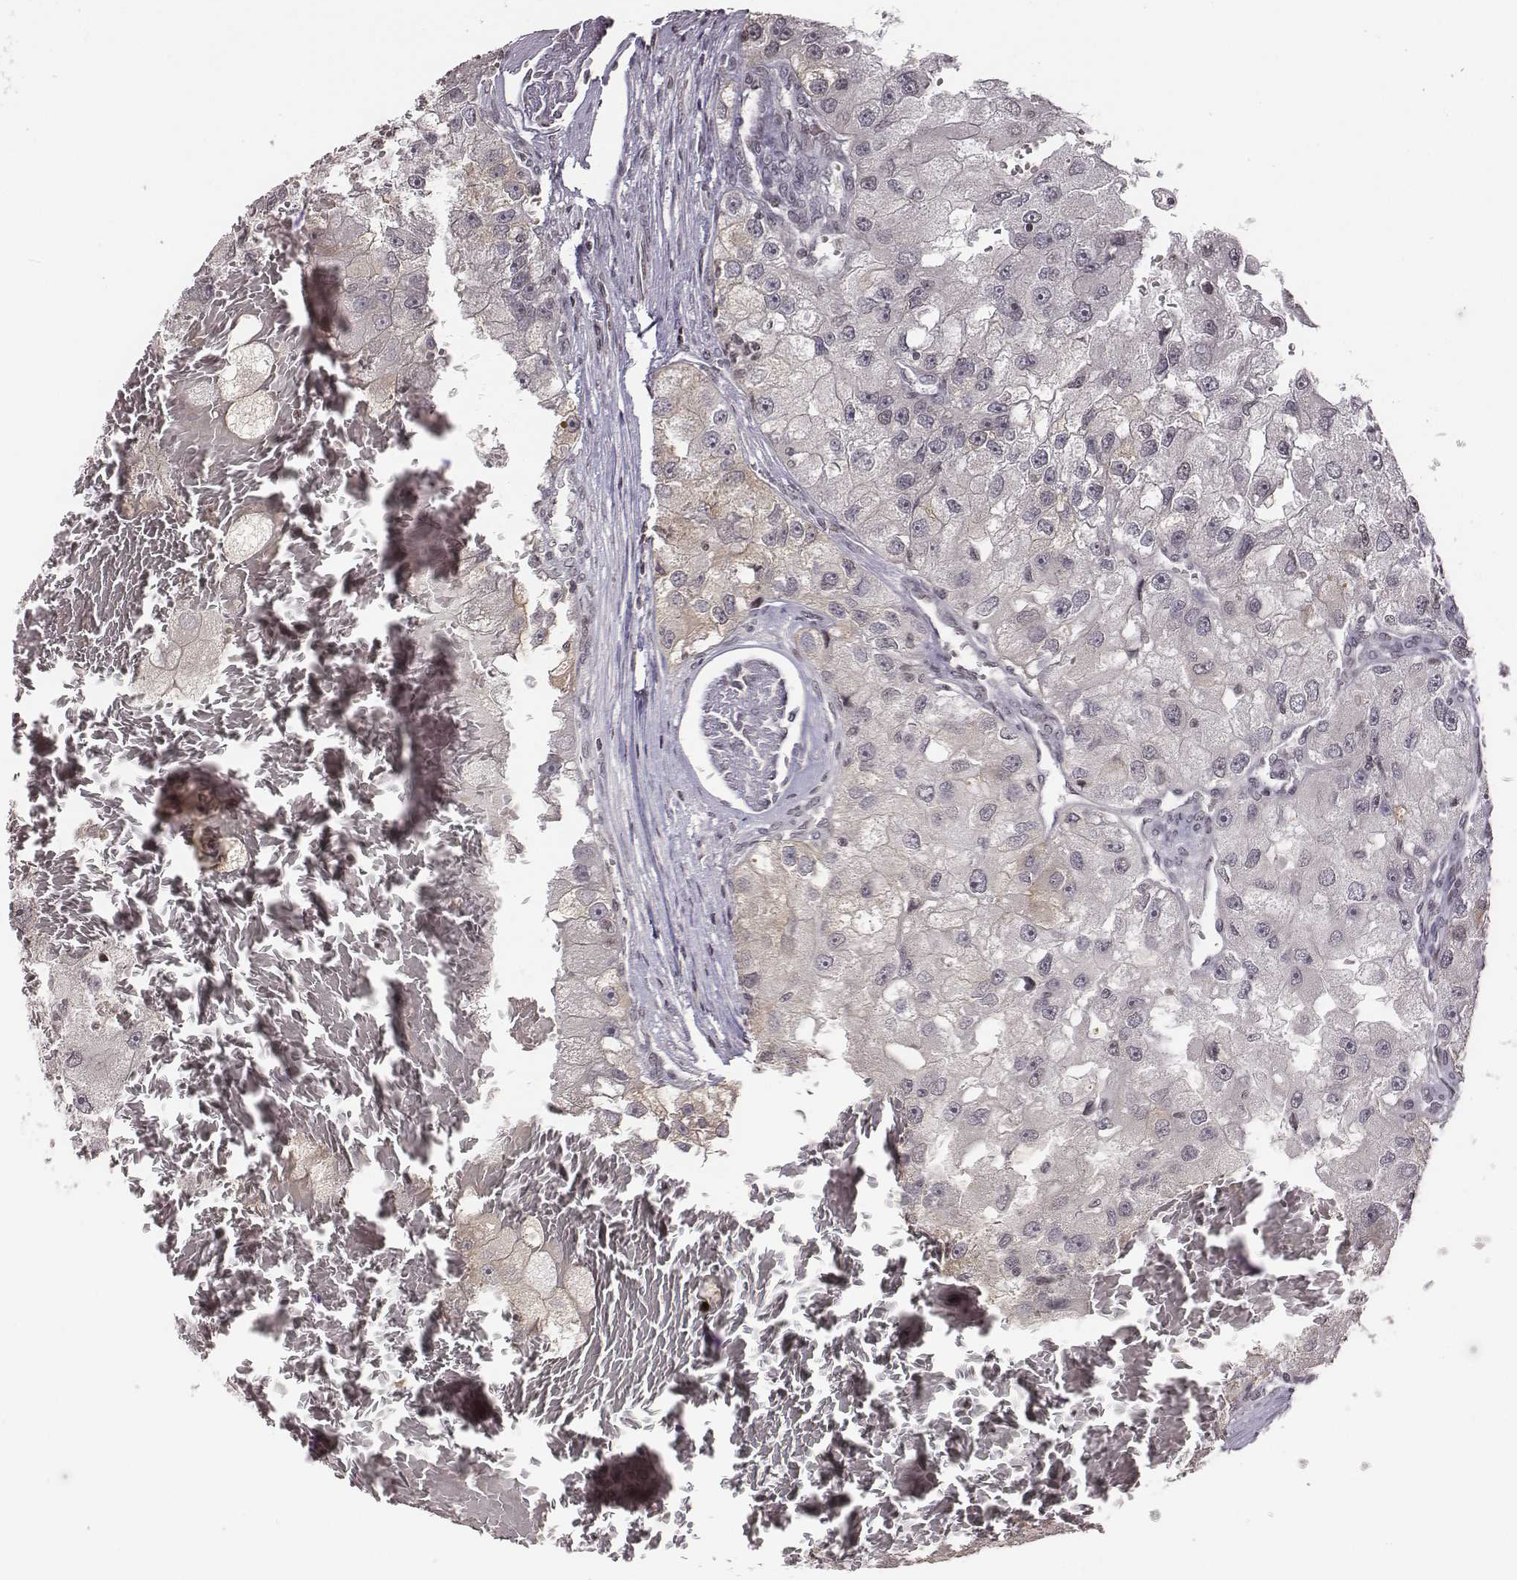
{"staining": {"intensity": "negative", "quantity": "none", "location": "none"}, "tissue": "renal cancer", "cell_type": "Tumor cells", "image_type": "cancer", "snomed": [{"axis": "morphology", "description": "Adenocarcinoma, NOS"}, {"axis": "topography", "description": "Kidney"}], "caption": "This is an immunohistochemistry (IHC) micrograph of renal cancer (adenocarcinoma). There is no expression in tumor cells.", "gene": "GRM4", "patient": {"sex": "male", "age": 63}}